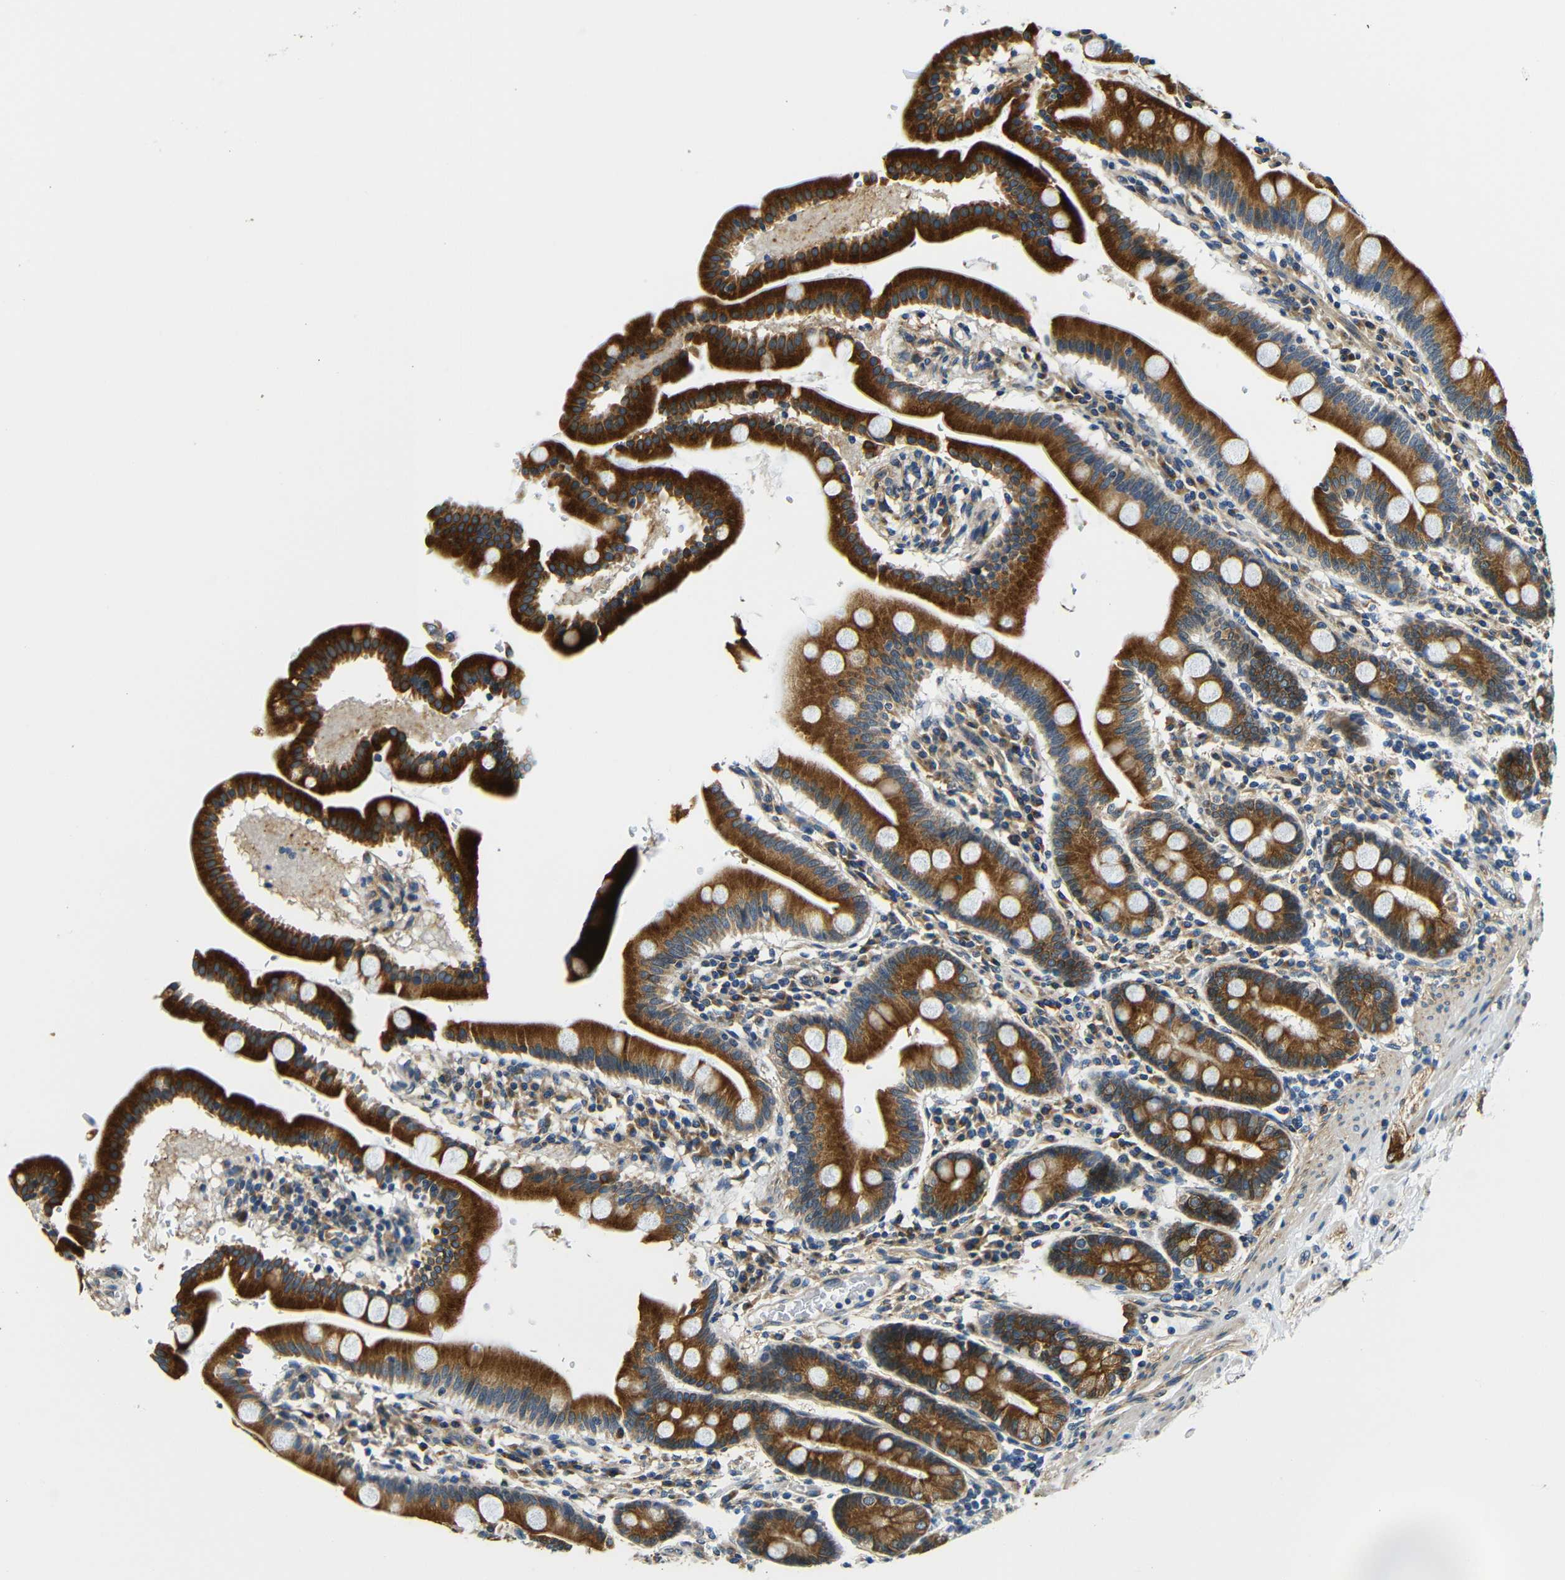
{"staining": {"intensity": "strong", "quantity": ">75%", "location": "cytoplasmic/membranous"}, "tissue": "duodenum", "cell_type": "Glandular cells", "image_type": "normal", "snomed": [{"axis": "morphology", "description": "Normal tissue, NOS"}, {"axis": "topography", "description": "Duodenum"}], "caption": "This is a micrograph of IHC staining of benign duodenum, which shows strong staining in the cytoplasmic/membranous of glandular cells.", "gene": "VAPB", "patient": {"sex": "male", "age": 50}}